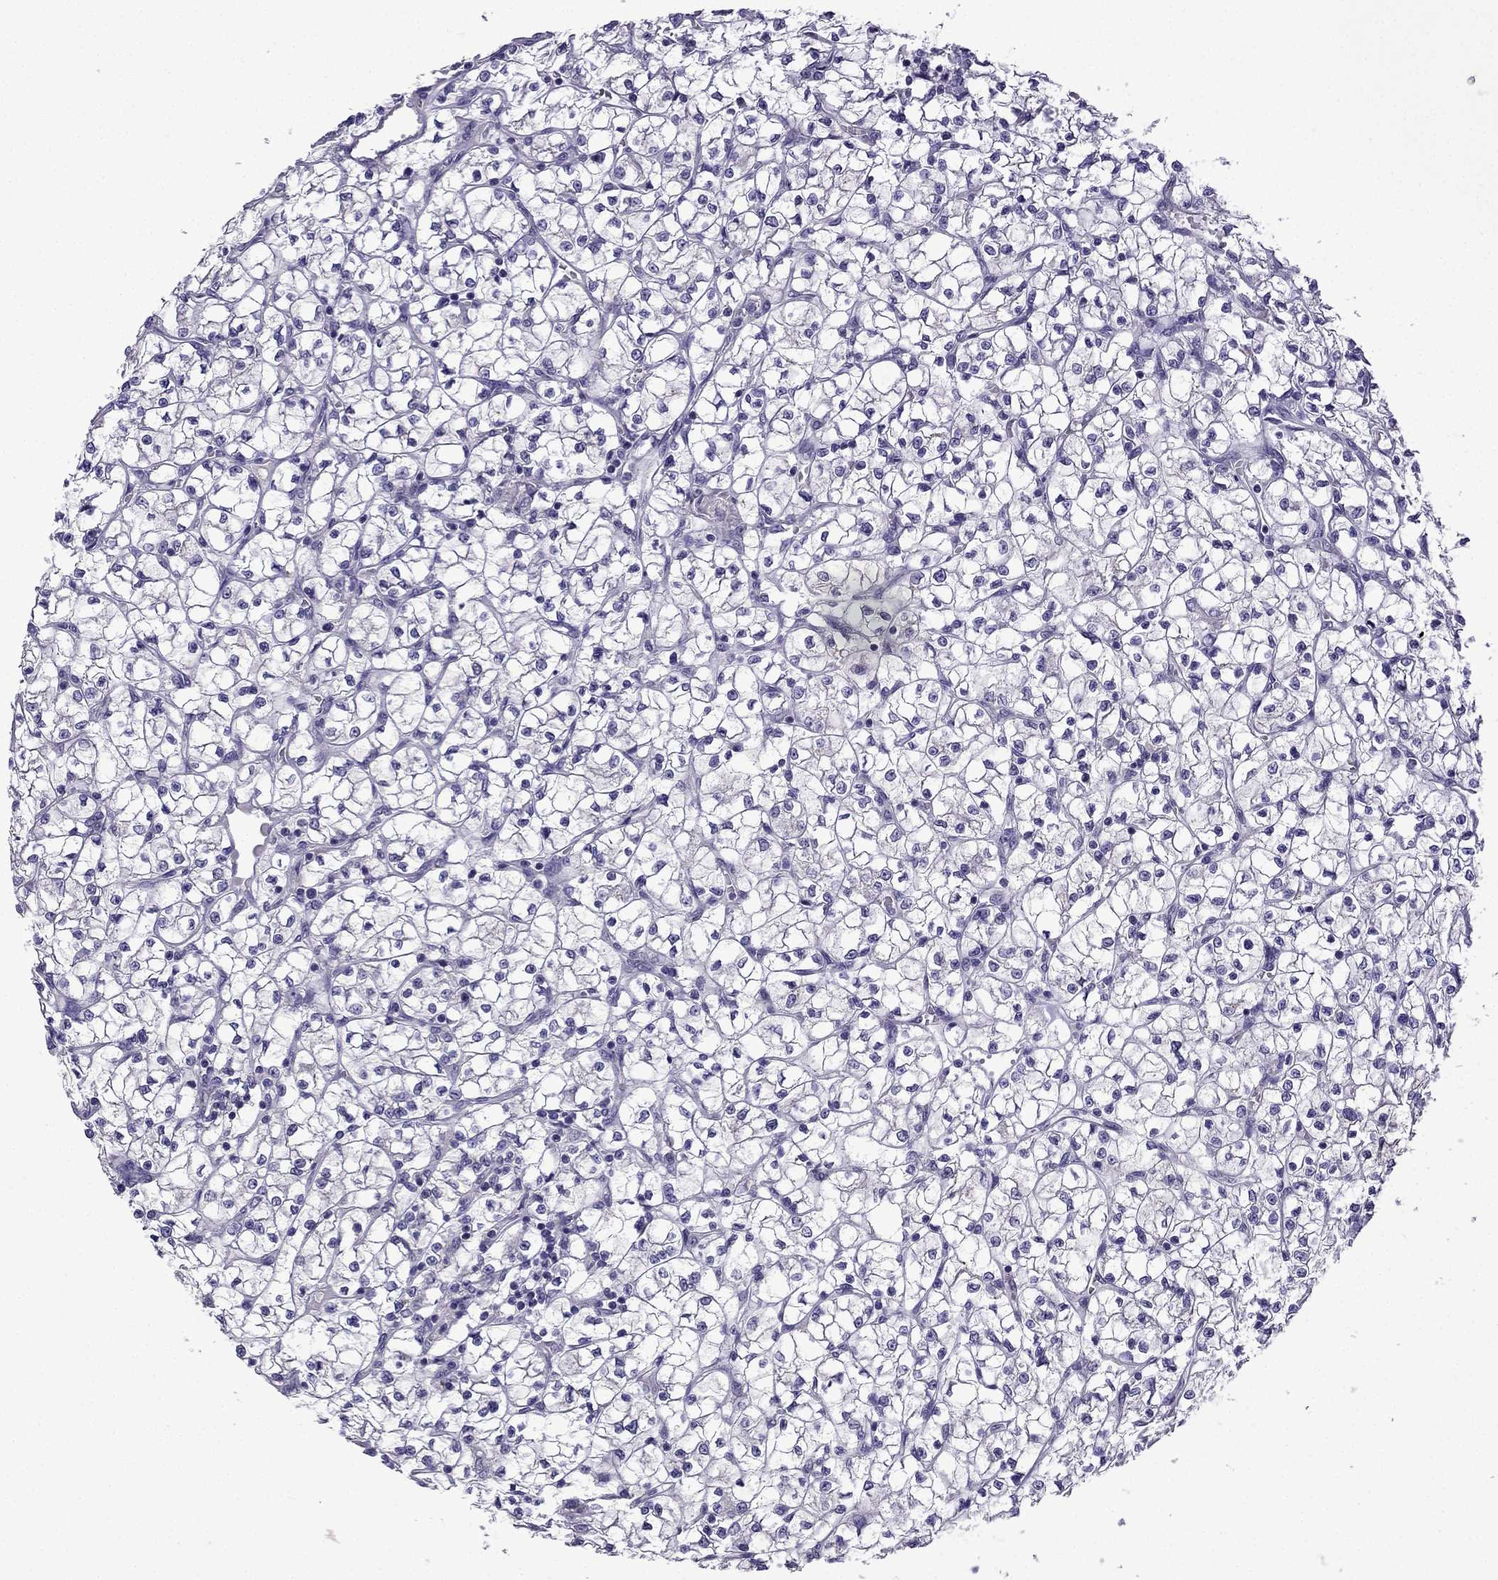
{"staining": {"intensity": "negative", "quantity": "none", "location": "none"}, "tissue": "renal cancer", "cell_type": "Tumor cells", "image_type": "cancer", "snomed": [{"axis": "morphology", "description": "Adenocarcinoma, NOS"}, {"axis": "topography", "description": "Kidney"}], "caption": "Histopathology image shows no significant protein expression in tumor cells of renal cancer (adenocarcinoma).", "gene": "TTN", "patient": {"sex": "female", "age": 64}}